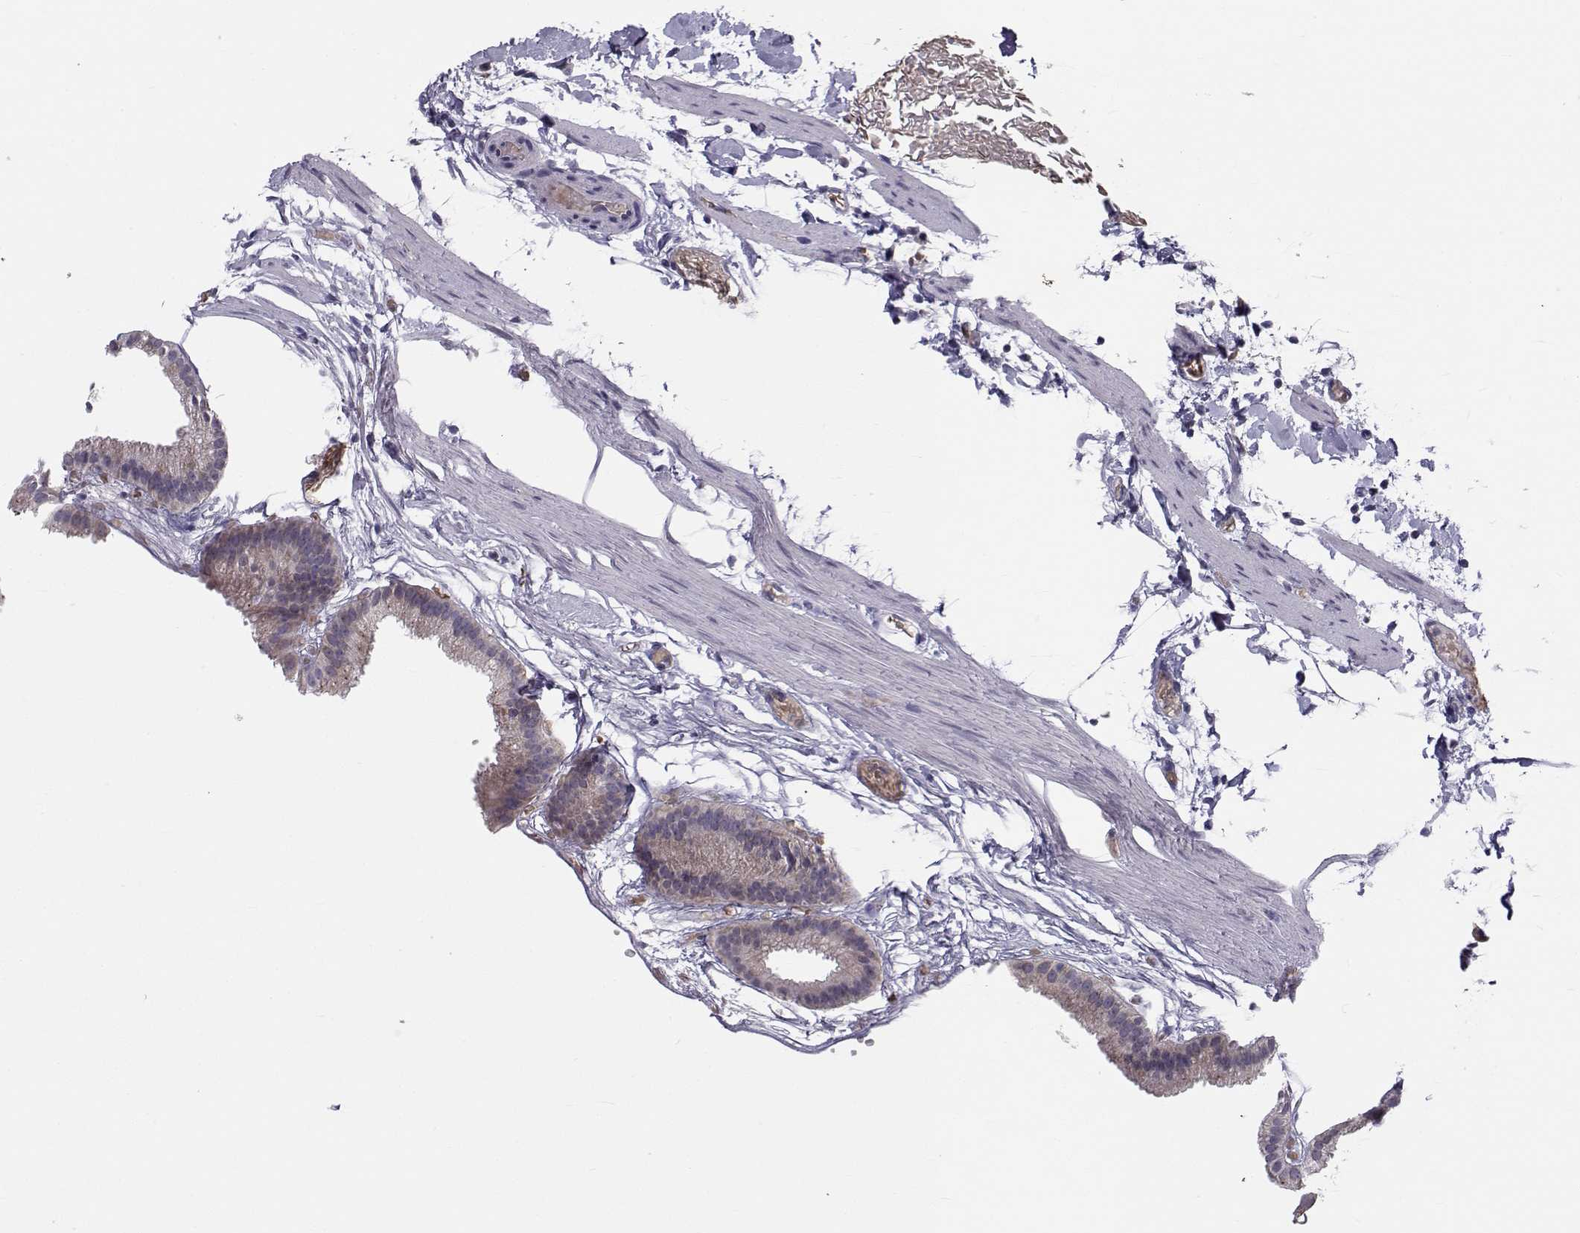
{"staining": {"intensity": "moderate", "quantity": "25%-75%", "location": "cytoplasmic/membranous"}, "tissue": "gallbladder", "cell_type": "Glandular cells", "image_type": "normal", "snomed": [{"axis": "morphology", "description": "Normal tissue, NOS"}, {"axis": "topography", "description": "Gallbladder"}], "caption": "Immunohistochemistry (IHC) histopathology image of normal human gallbladder stained for a protein (brown), which exhibits medium levels of moderate cytoplasmic/membranous staining in about 25%-75% of glandular cells.", "gene": "ANGPT1", "patient": {"sex": "female", "age": 45}}